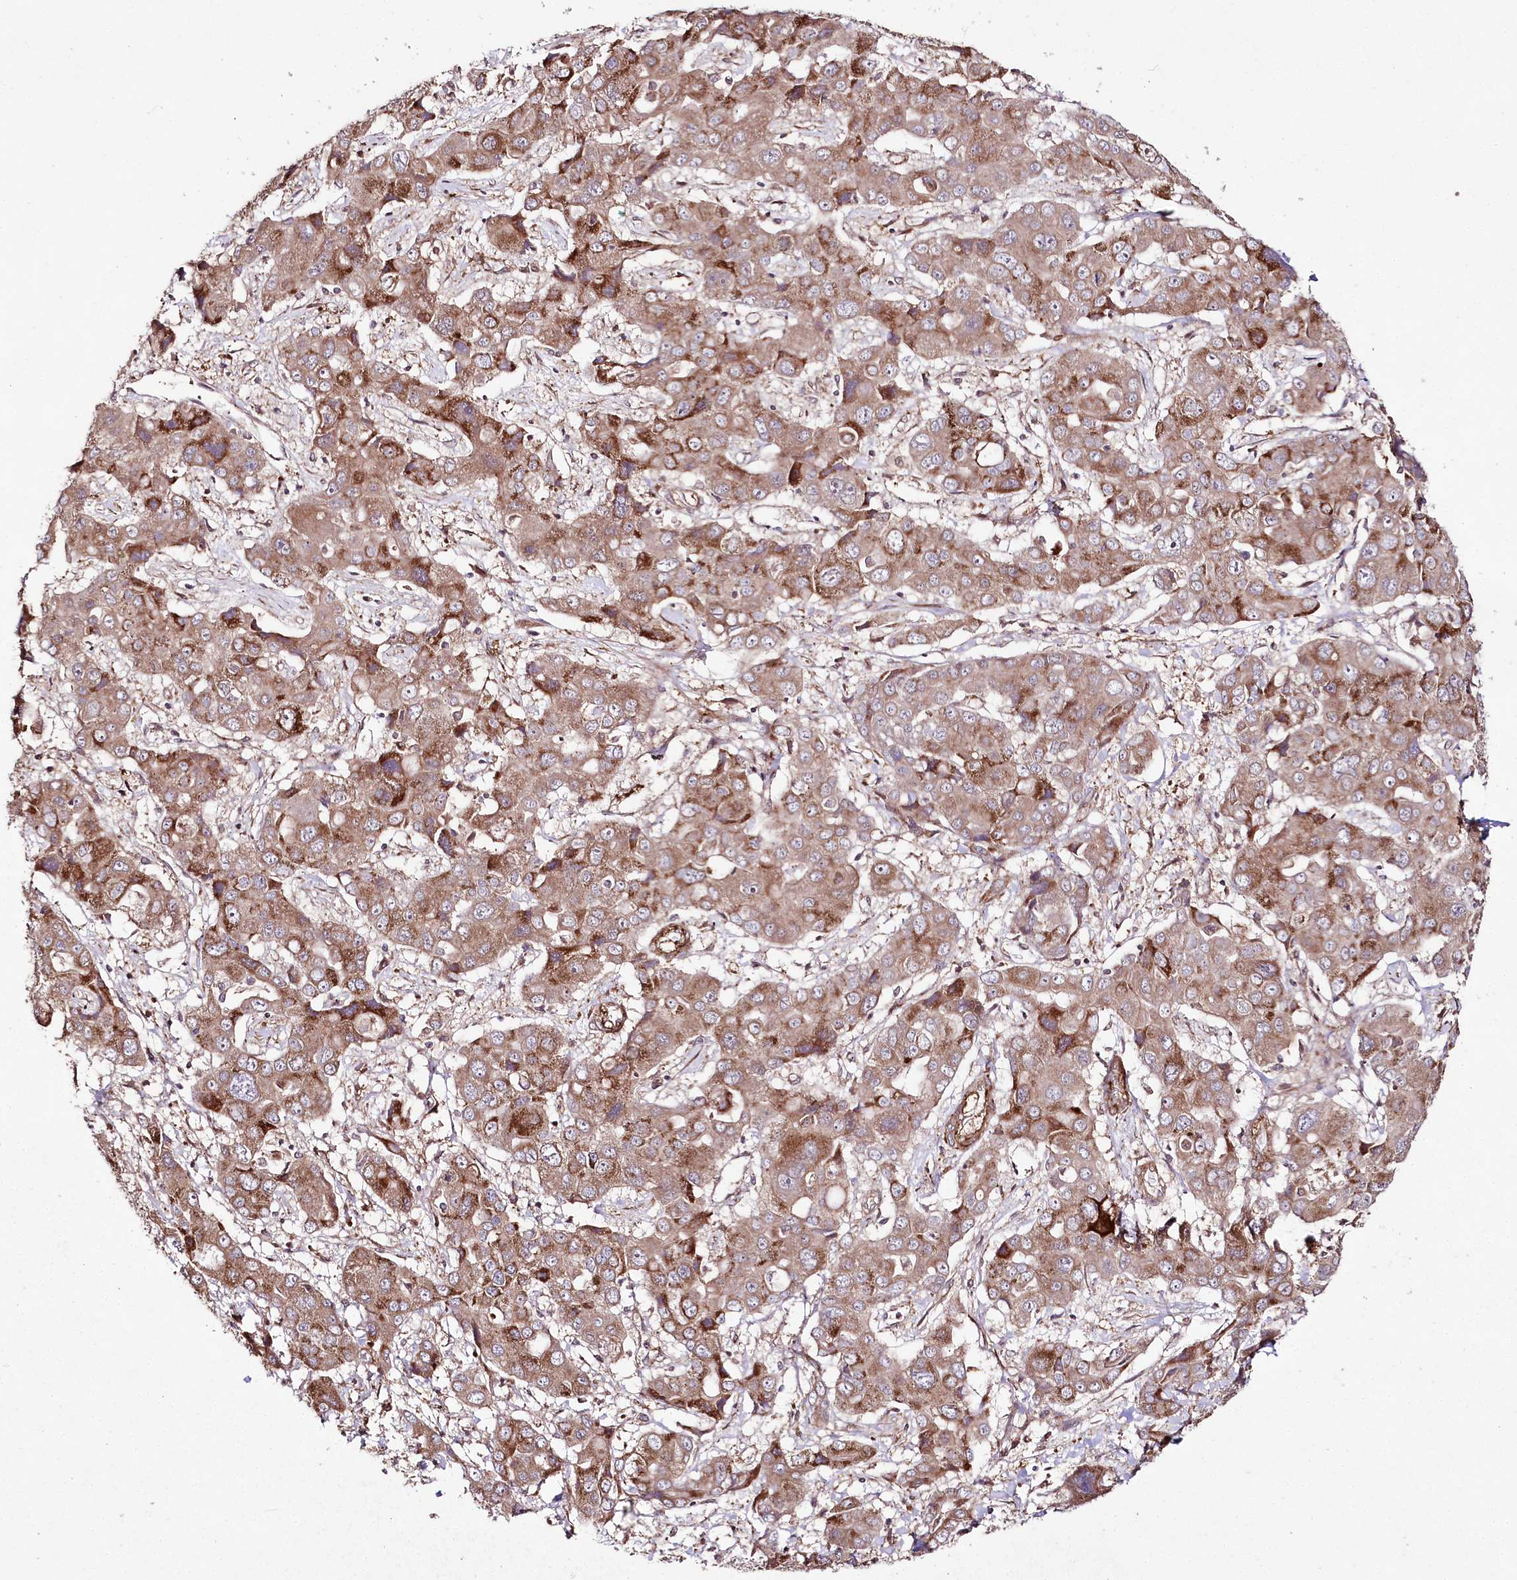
{"staining": {"intensity": "moderate", "quantity": ">75%", "location": "cytoplasmic/membranous"}, "tissue": "liver cancer", "cell_type": "Tumor cells", "image_type": "cancer", "snomed": [{"axis": "morphology", "description": "Cholangiocarcinoma"}, {"axis": "topography", "description": "Liver"}], "caption": "An image showing moderate cytoplasmic/membranous positivity in about >75% of tumor cells in liver cancer (cholangiocarcinoma), as visualized by brown immunohistochemical staining.", "gene": "PHLDB1", "patient": {"sex": "male", "age": 67}}